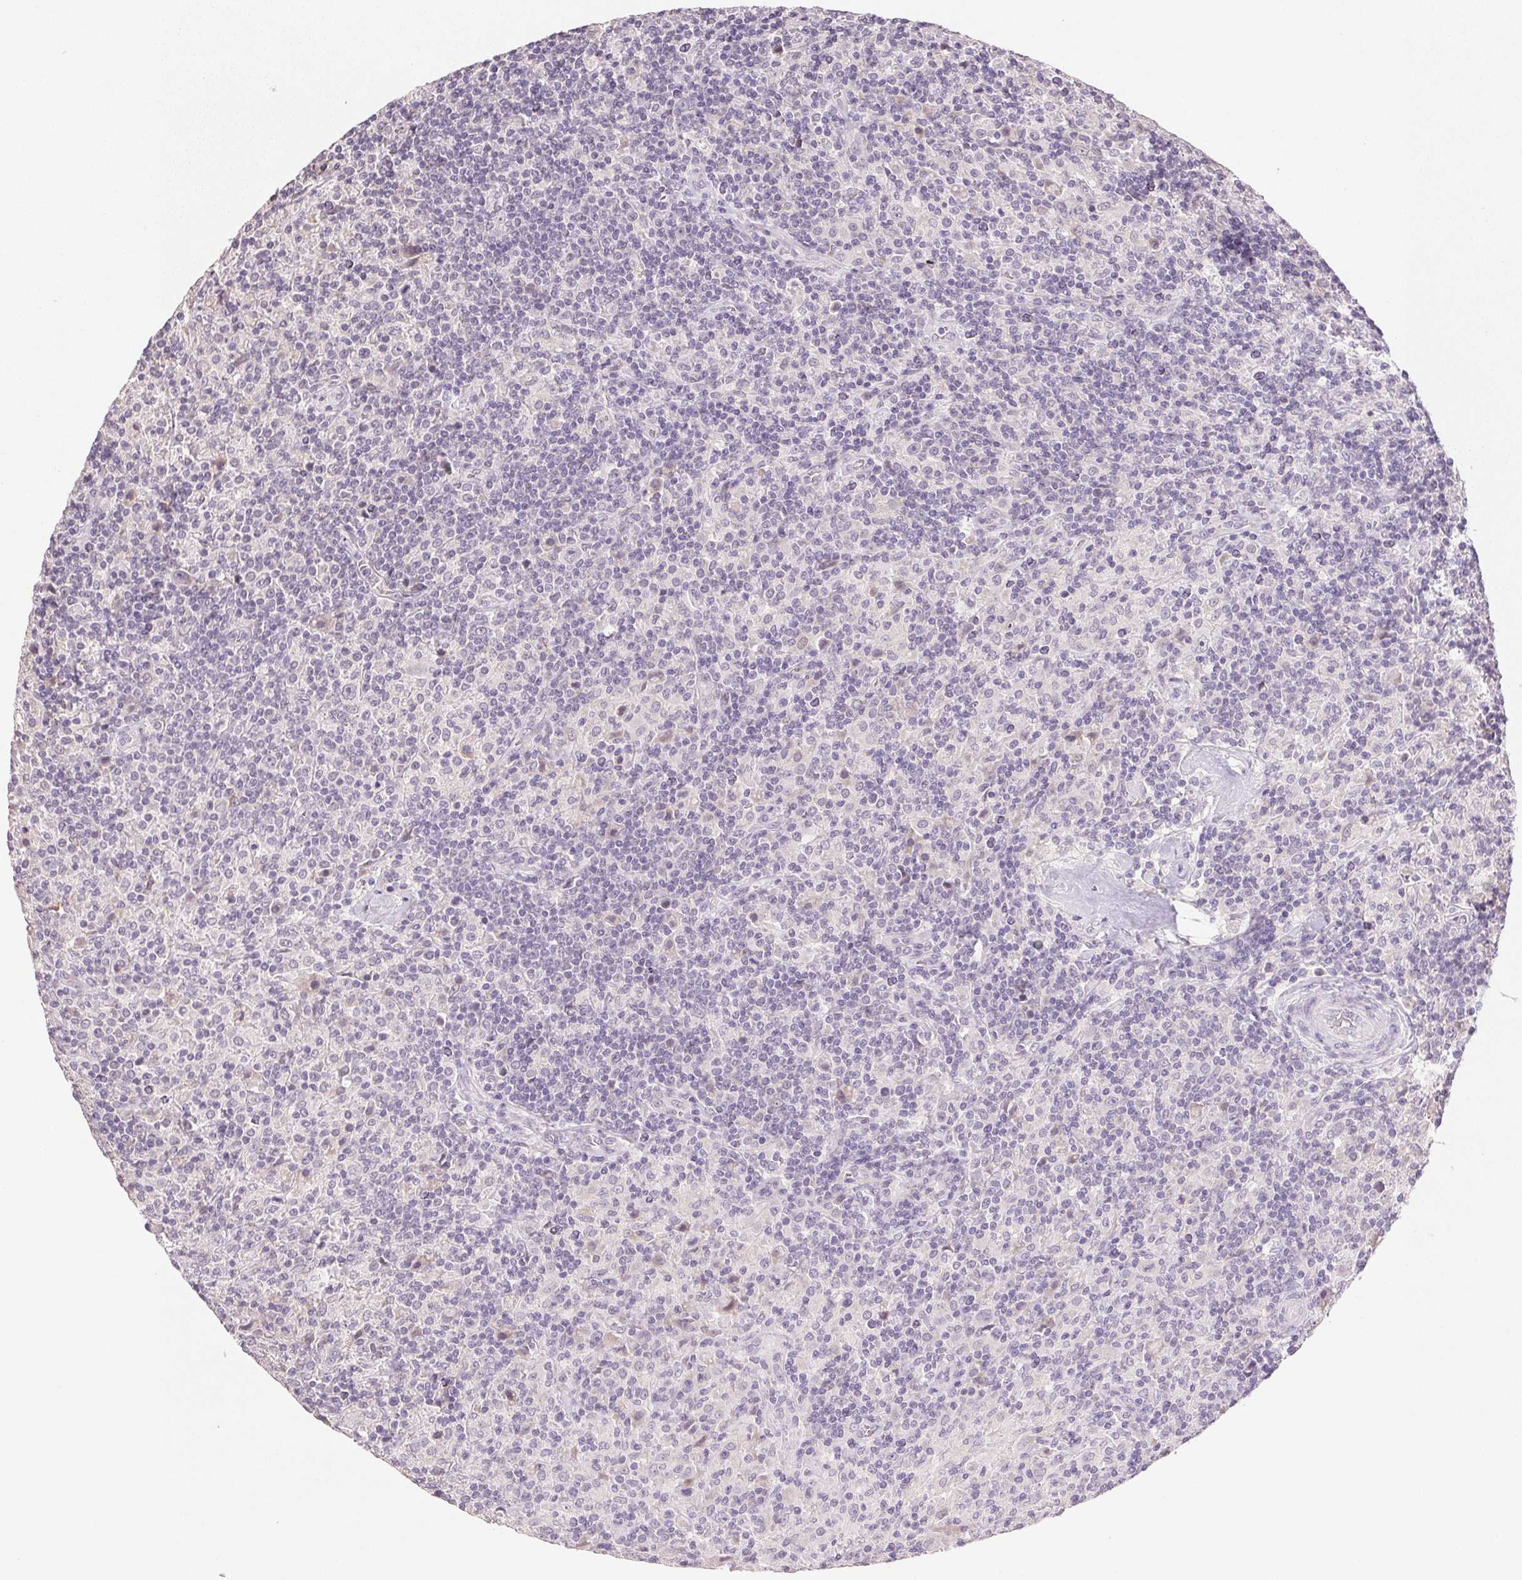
{"staining": {"intensity": "negative", "quantity": "none", "location": "none"}, "tissue": "lymphoma", "cell_type": "Tumor cells", "image_type": "cancer", "snomed": [{"axis": "morphology", "description": "Hodgkin's disease, NOS"}, {"axis": "topography", "description": "Lymph node"}], "caption": "An immunohistochemistry (IHC) histopathology image of lymphoma is shown. There is no staining in tumor cells of lymphoma. (Stains: DAB (3,3'-diaminobenzidine) immunohistochemistry with hematoxylin counter stain, Microscopy: brightfield microscopy at high magnification).", "gene": "DHCR24", "patient": {"sex": "male", "age": 70}}